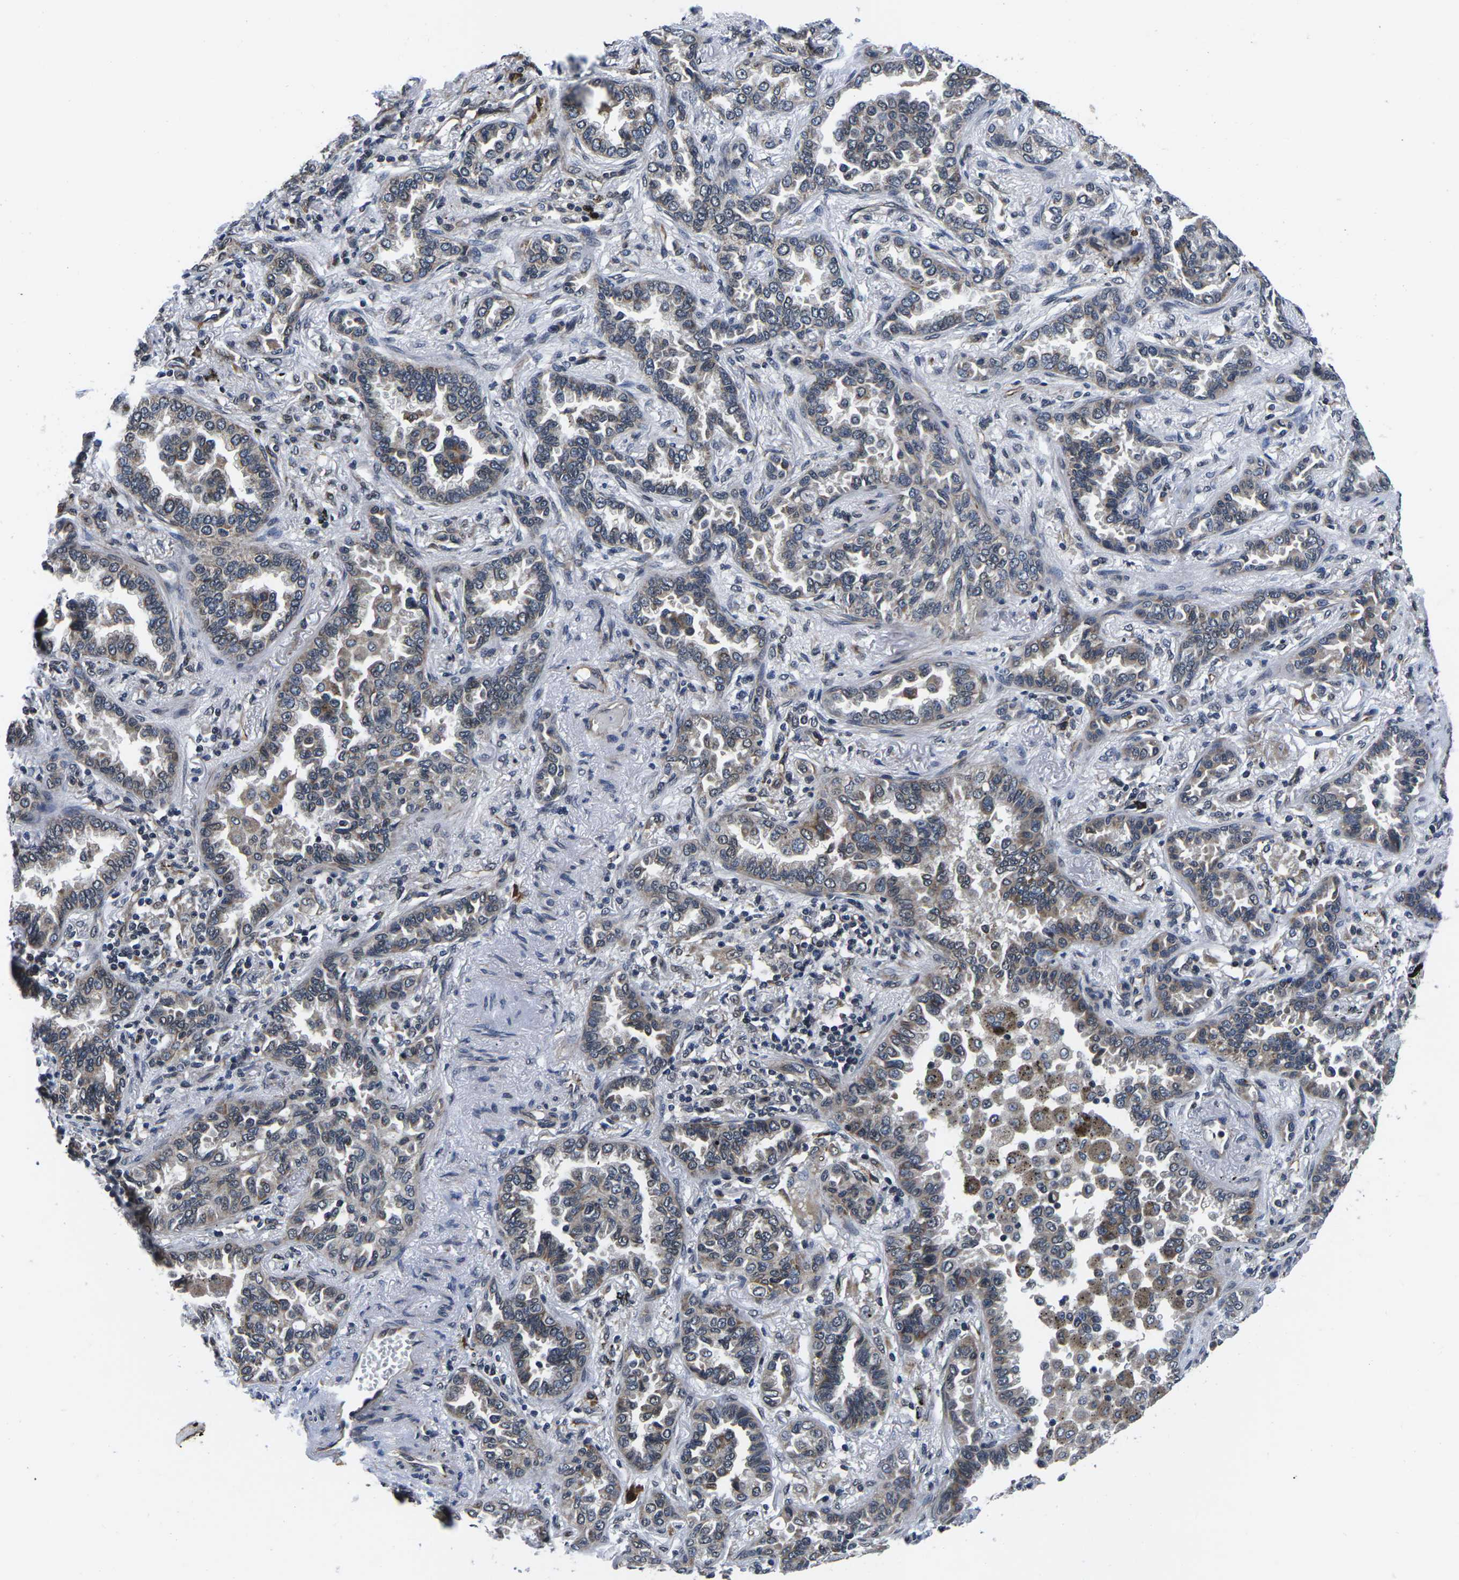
{"staining": {"intensity": "weak", "quantity": ">75%", "location": "cytoplasmic/membranous"}, "tissue": "lung cancer", "cell_type": "Tumor cells", "image_type": "cancer", "snomed": [{"axis": "morphology", "description": "Normal tissue, NOS"}, {"axis": "morphology", "description": "Adenocarcinoma, NOS"}, {"axis": "topography", "description": "Lung"}], "caption": "Tumor cells show low levels of weak cytoplasmic/membranous staining in about >75% of cells in human adenocarcinoma (lung).", "gene": "CCNE1", "patient": {"sex": "male", "age": 59}}